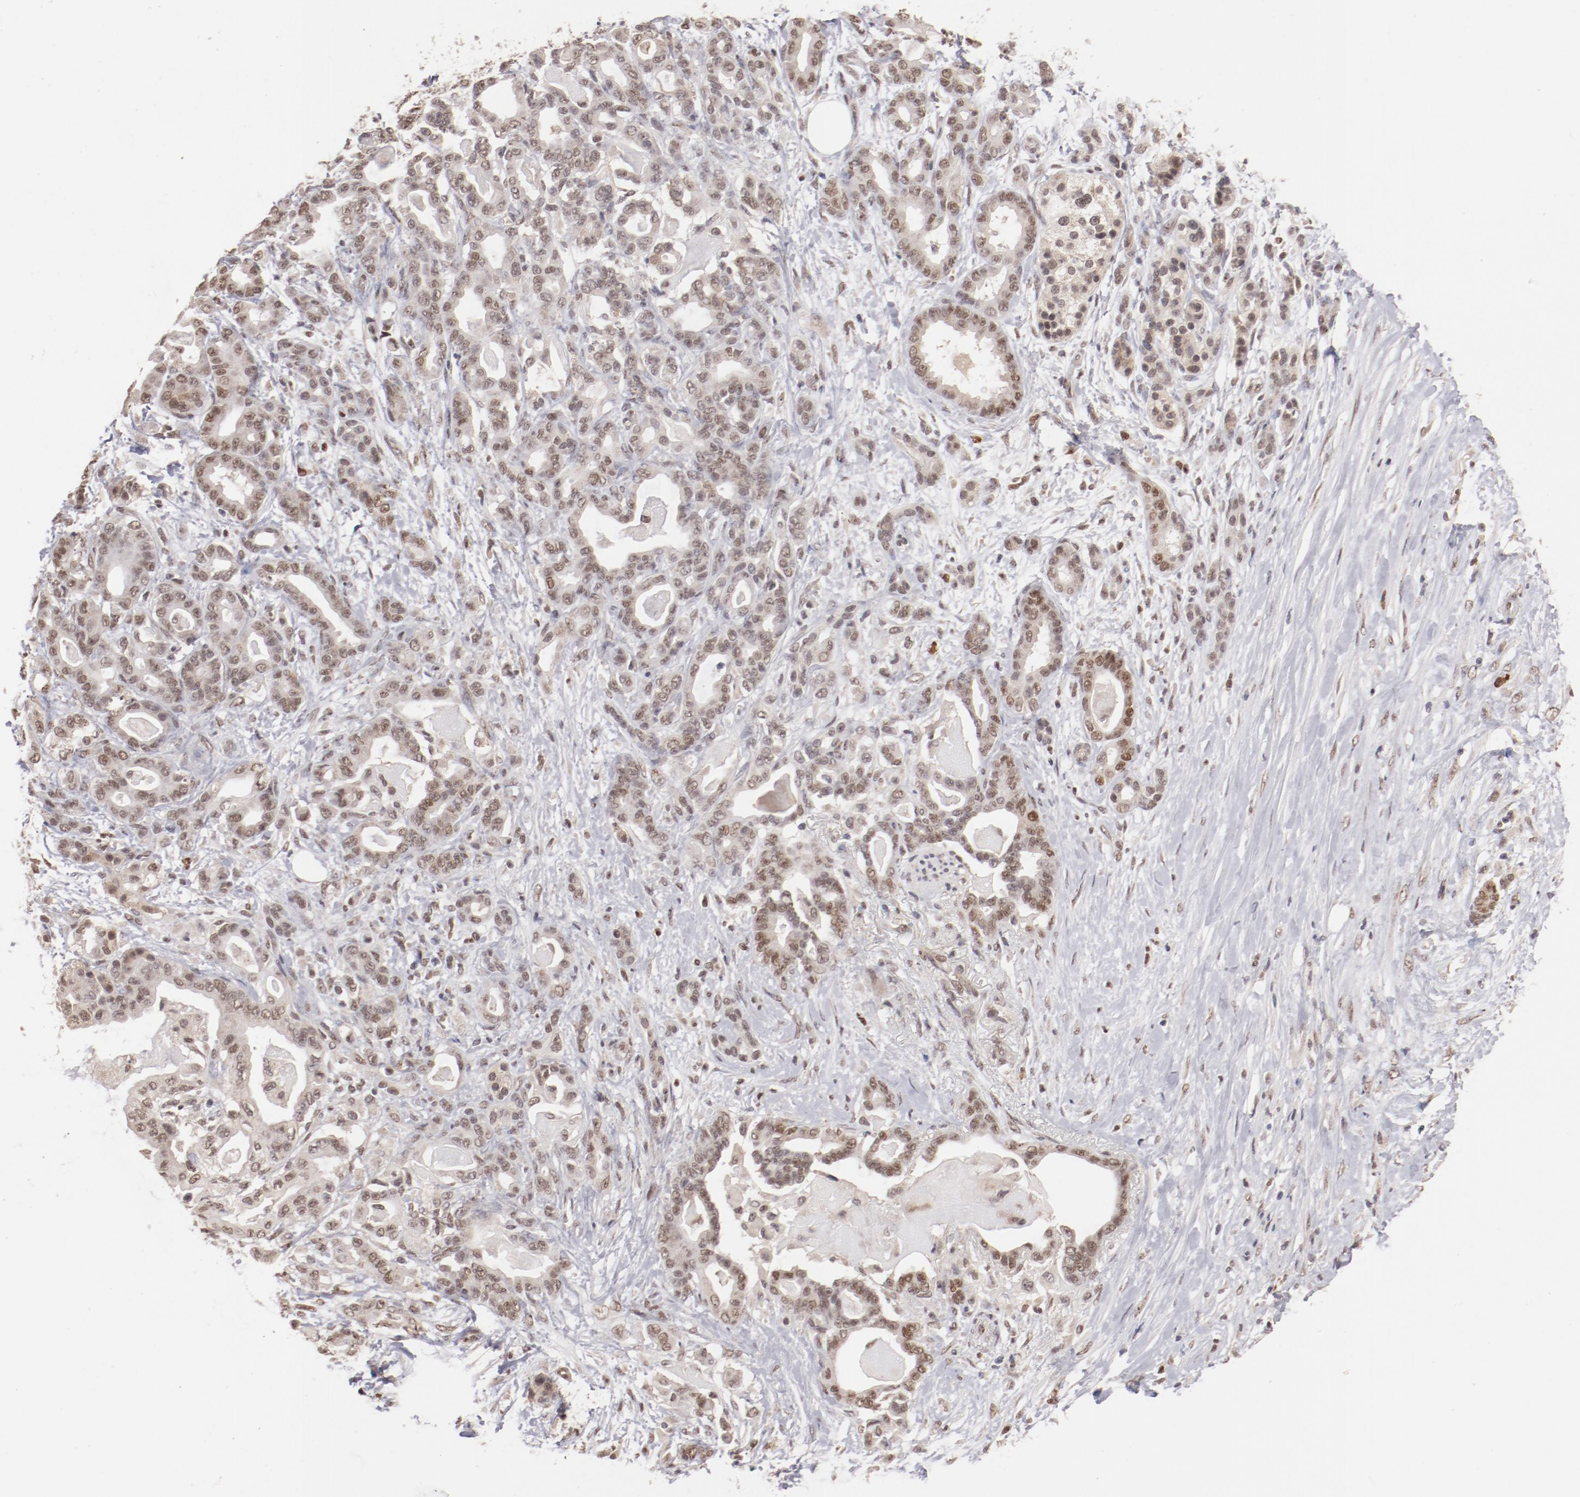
{"staining": {"intensity": "weak", "quantity": ">75%", "location": "nuclear"}, "tissue": "pancreatic cancer", "cell_type": "Tumor cells", "image_type": "cancer", "snomed": [{"axis": "morphology", "description": "Adenocarcinoma, NOS"}, {"axis": "topography", "description": "Pancreas"}], "caption": "The histopathology image demonstrates a brown stain indicating the presence of a protein in the nuclear of tumor cells in pancreatic cancer (adenocarcinoma).", "gene": "NFE2", "patient": {"sex": "male", "age": 63}}